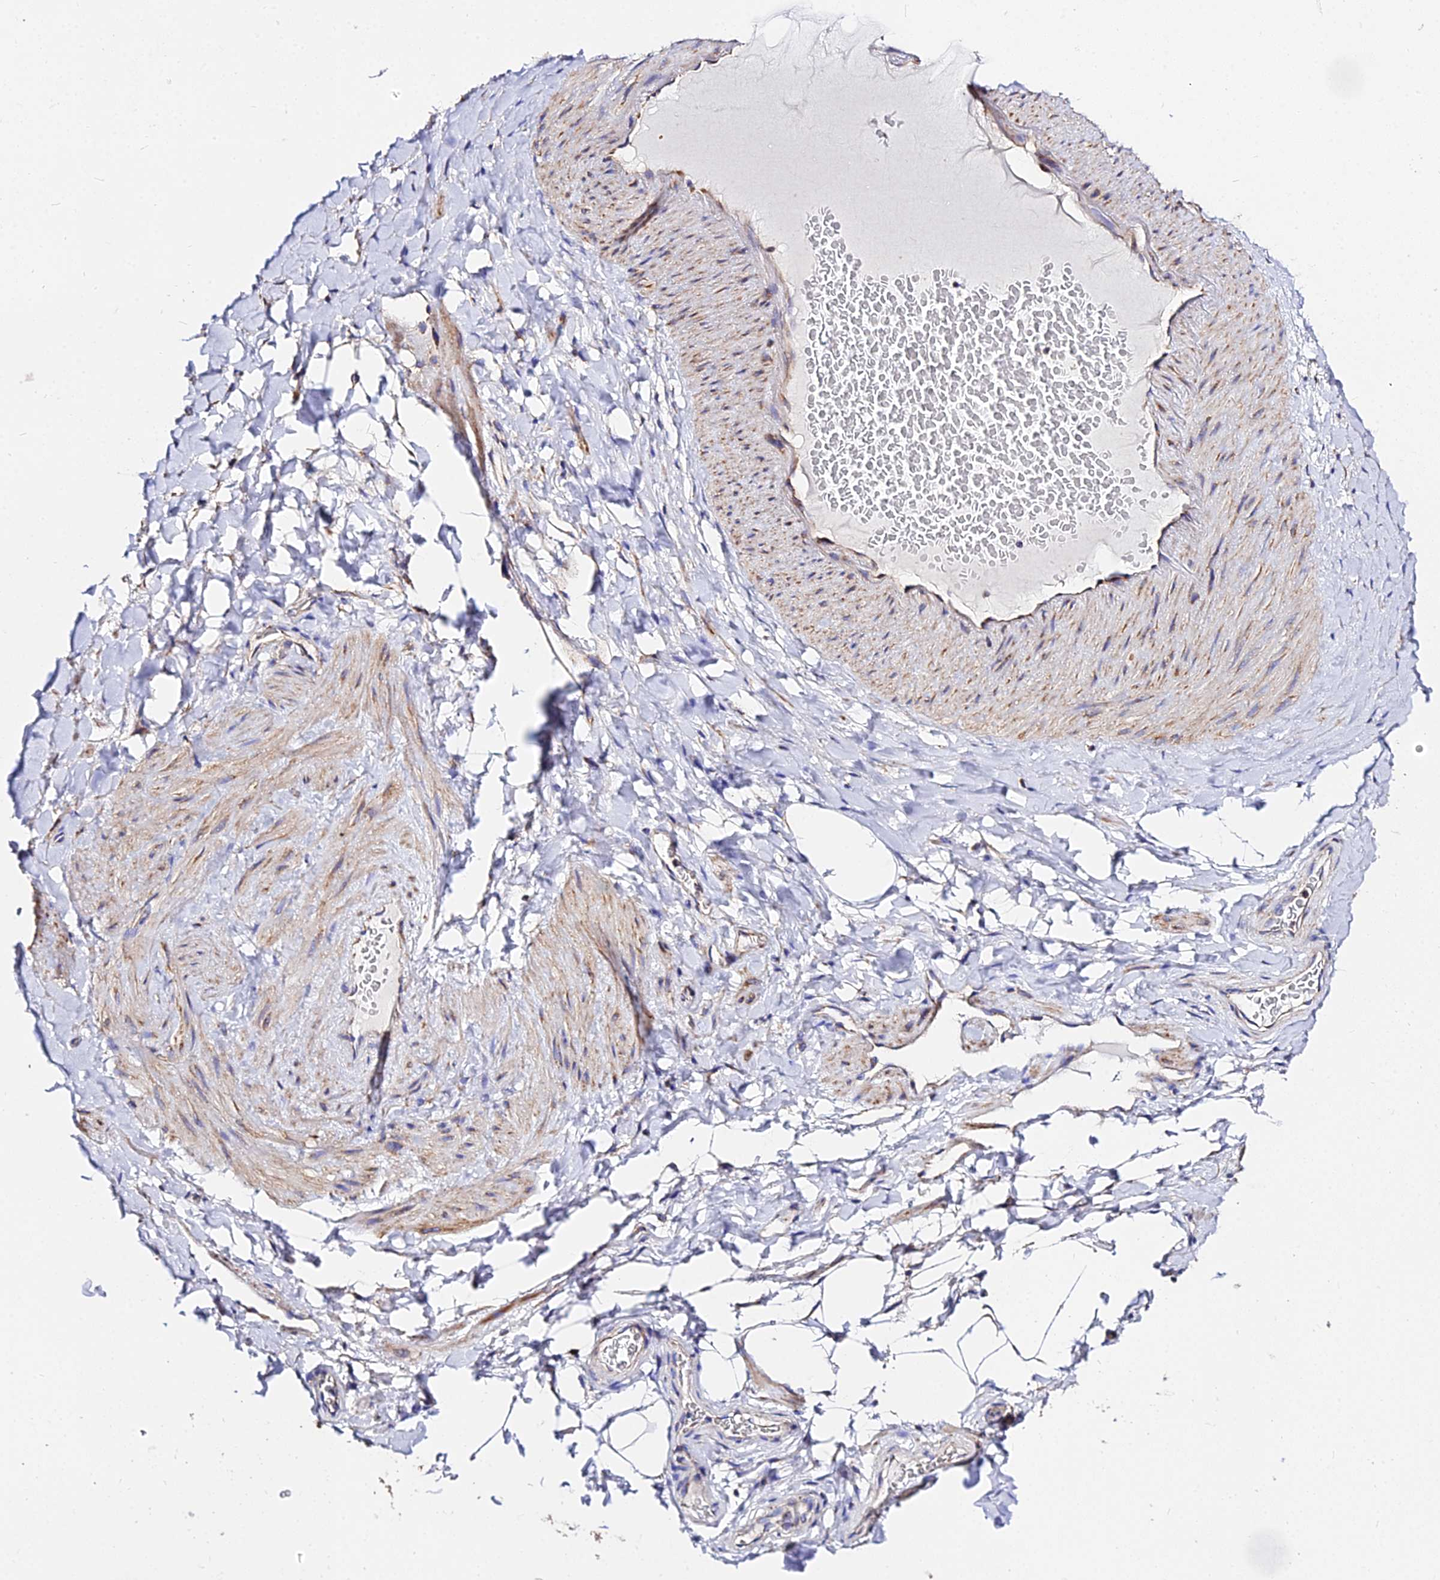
{"staining": {"intensity": "moderate", "quantity": ">75%", "location": "nuclear"}, "tissue": "adipose tissue", "cell_type": "Adipocytes", "image_type": "normal", "snomed": [{"axis": "morphology", "description": "Normal tissue, NOS"}, {"axis": "topography", "description": "Soft tissue"}, {"axis": "topography", "description": "Vascular tissue"}], "caption": "Protein staining demonstrates moderate nuclear staining in about >75% of adipocytes in benign adipose tissue.", "gene": "ZNF573", "patient": {"sex": "male", "age": 54}}